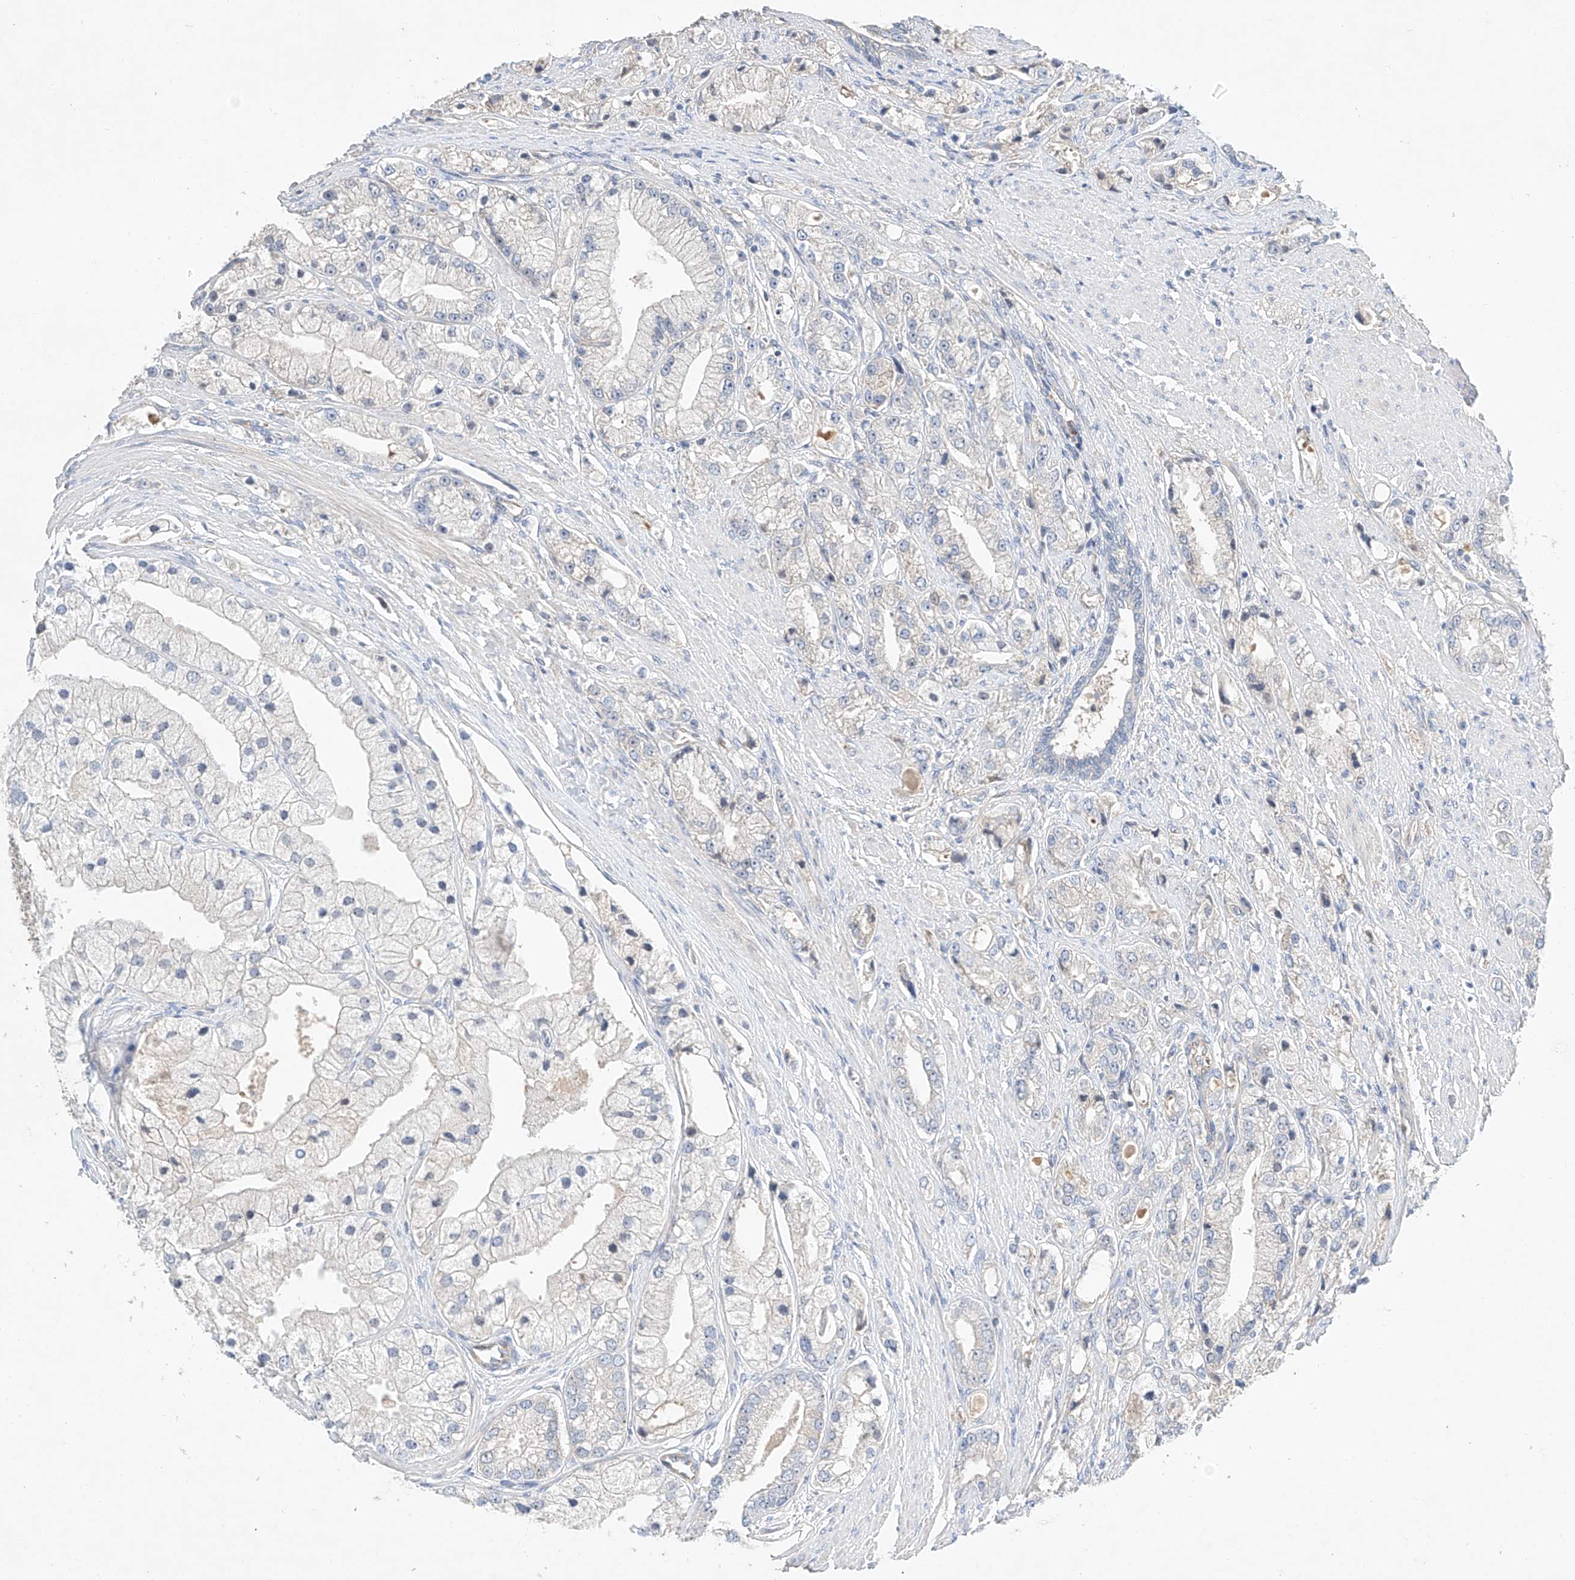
{"staining": {"intensity": "negative", "quantity": "none", "location": "none"}, "tissue": "prostate cancer", "cell_type": "Tumor cells", "image_type": "cancer", "snomed": [{"axis": "morphology", "description": "Adenocarcinoma, High grade"}, {"axis": "topography", "description": "Prostate"}], "caption": "Immunohistochemistry (IHC) of high-grade adenocarcinoma (prostate) reveals no expression in tumor cells.", "gene": "RUSC1", "patient": {"sex": "male", "age": 50}}